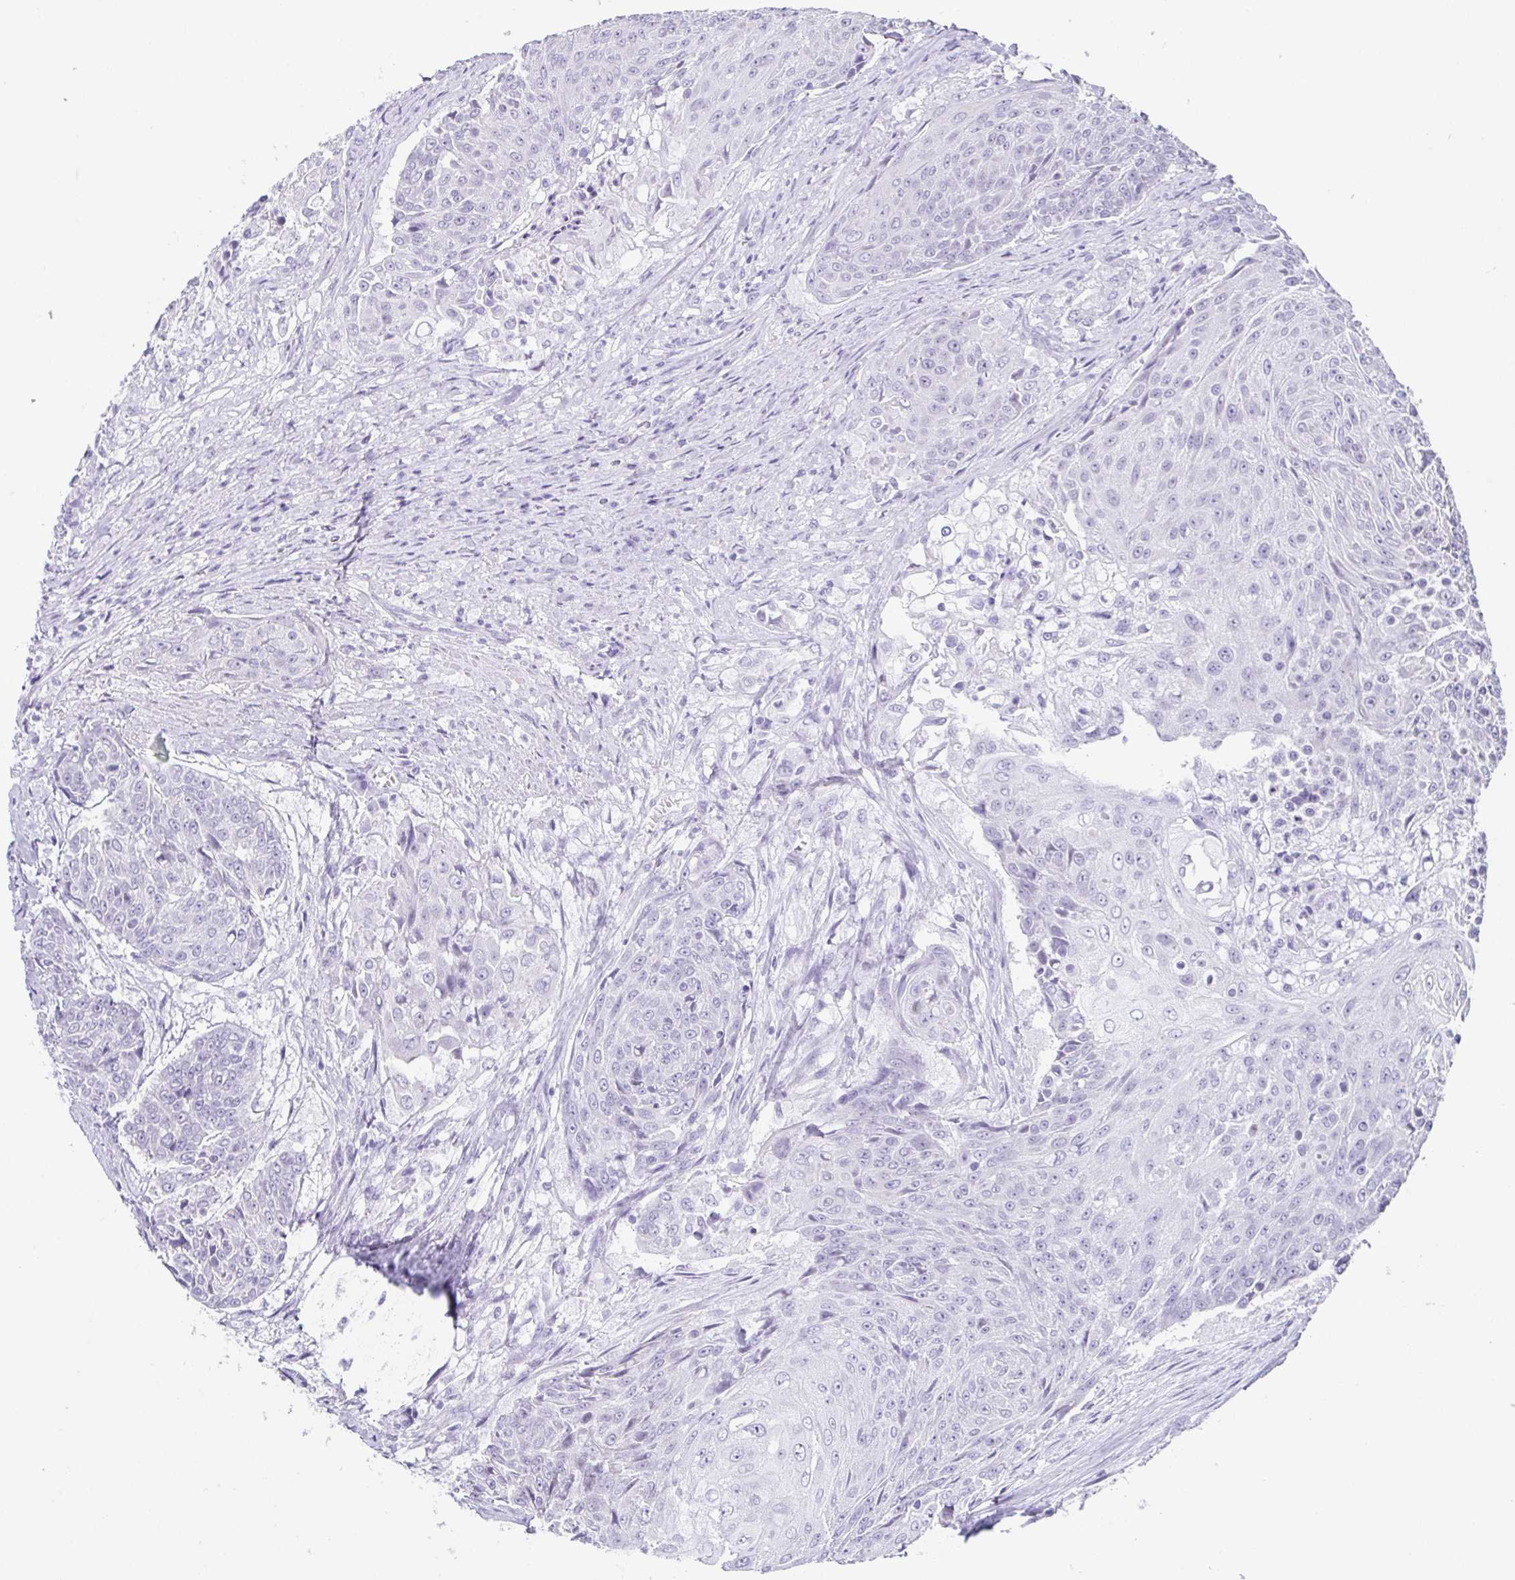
{"staining": {"intensity": "negative", "quantity": "none", "location": "none"}, "tissue": "urothelial cancer", "cell_type": "Tumor cells", "image_type": "cancer", "snomed": [{"axis": "morphology", "description": "Urothelial carcinoma, High grade"}, {"axis": "topography", "description": "Urinary bladder"}], "caption": "Immunohistochemistry histopathology image of human urothelial carcinoma (high-grade) stained for a protein (brown), which reveals no positivity in tumor cells.", "gene": "ESX1", "patient": {"sex": "female", "age": 63}}